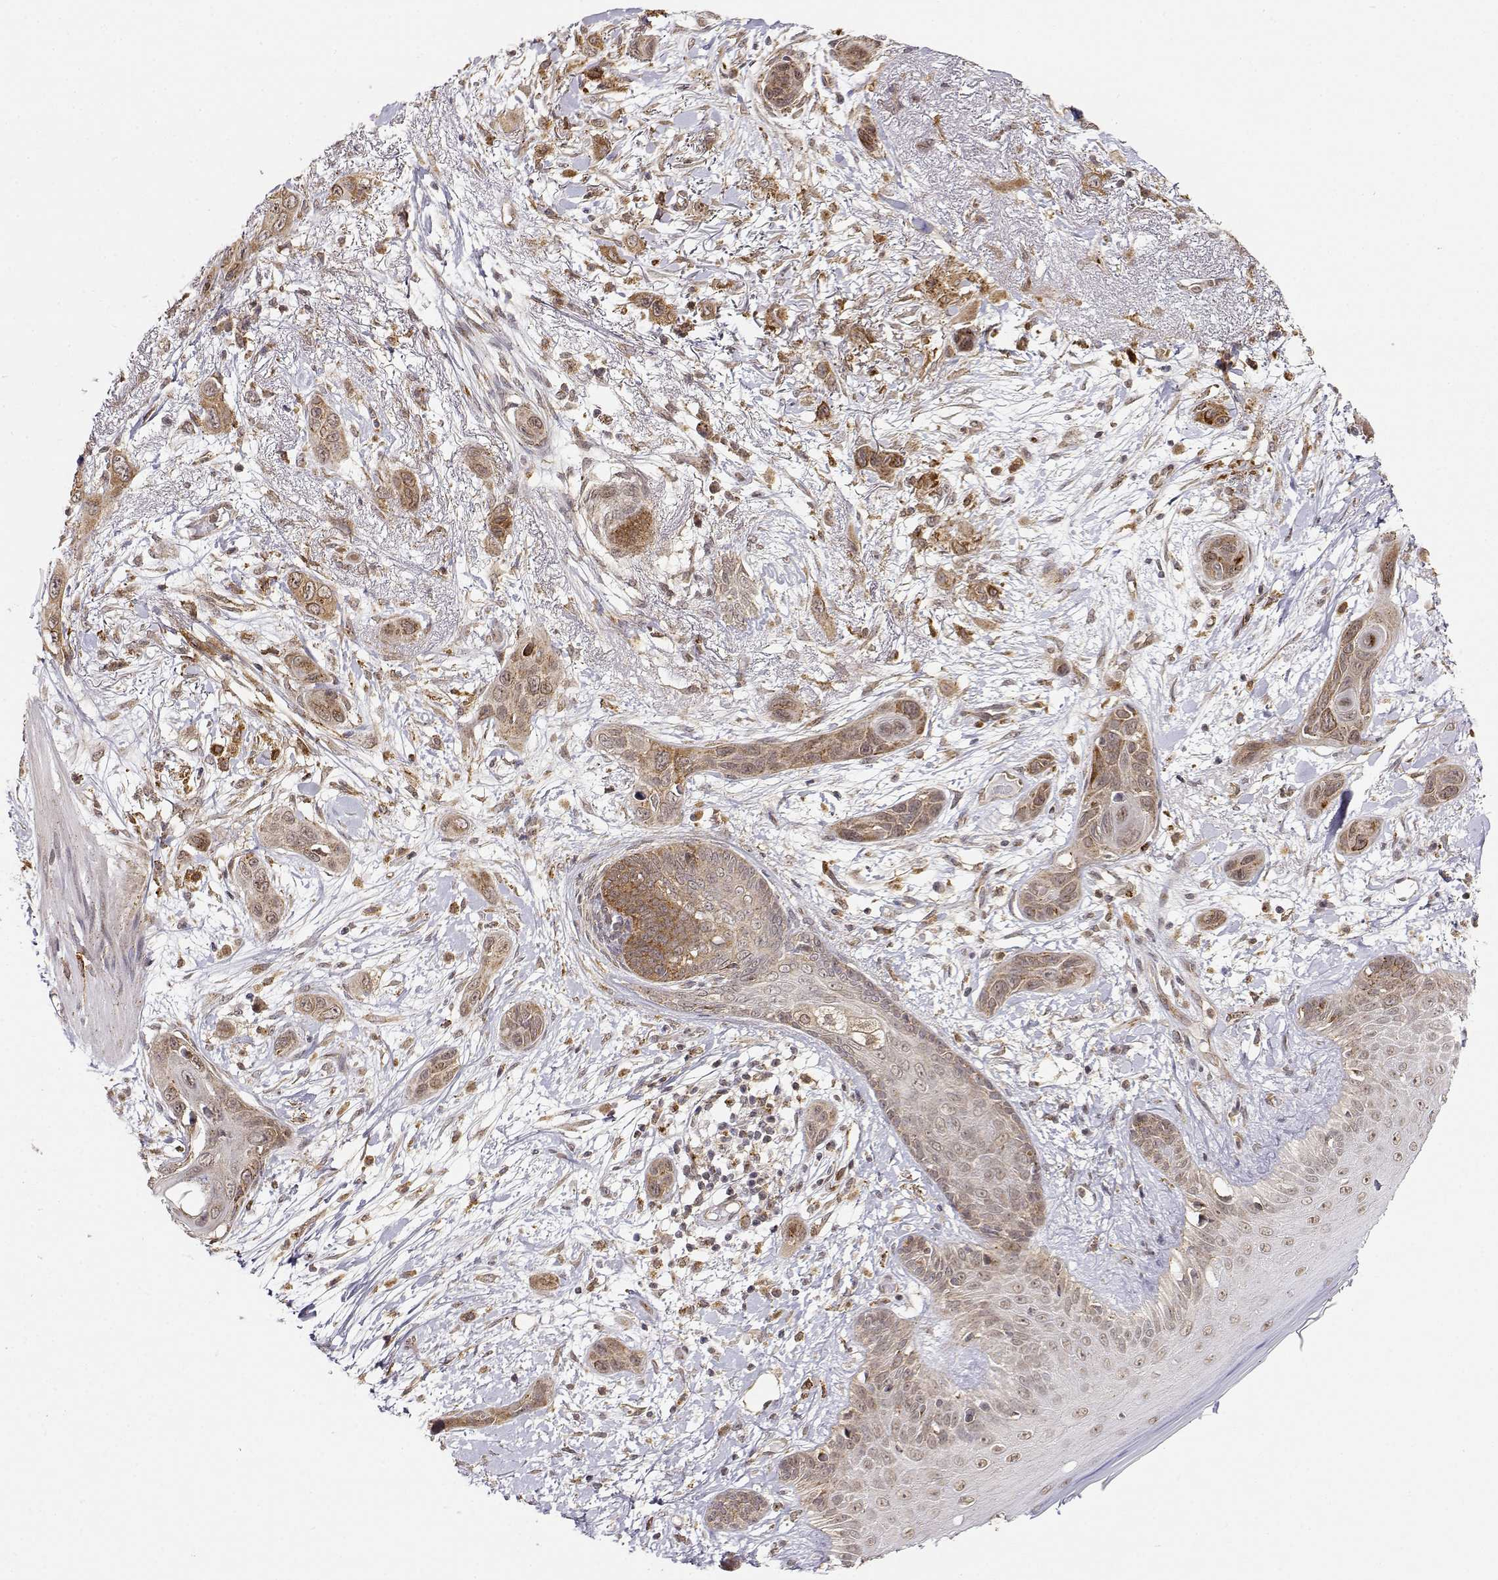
{"staining": {"intensity": "moderate", "quantity": ">75%", "location": "cytoplasmic/membranous"}, "tissue": "skin cancer", "cell_type": "Tumor cells", "image_type": "cancer", "snomed": [{"axis": "morphology", "description": "Squamous cell carcinoma, NOS"}, {"axis": "topography", "description": "Skin"}], "caption": "IHC micrograph of human skin squamous cell carcinoma stained for a protein (brown), which demonstrates medium levels of moderate cytoplasmic/membranous staining in approximately >75% of tumor cells.", "gene": "RNF13", "patient": {"sex": "male", "age": 79}}